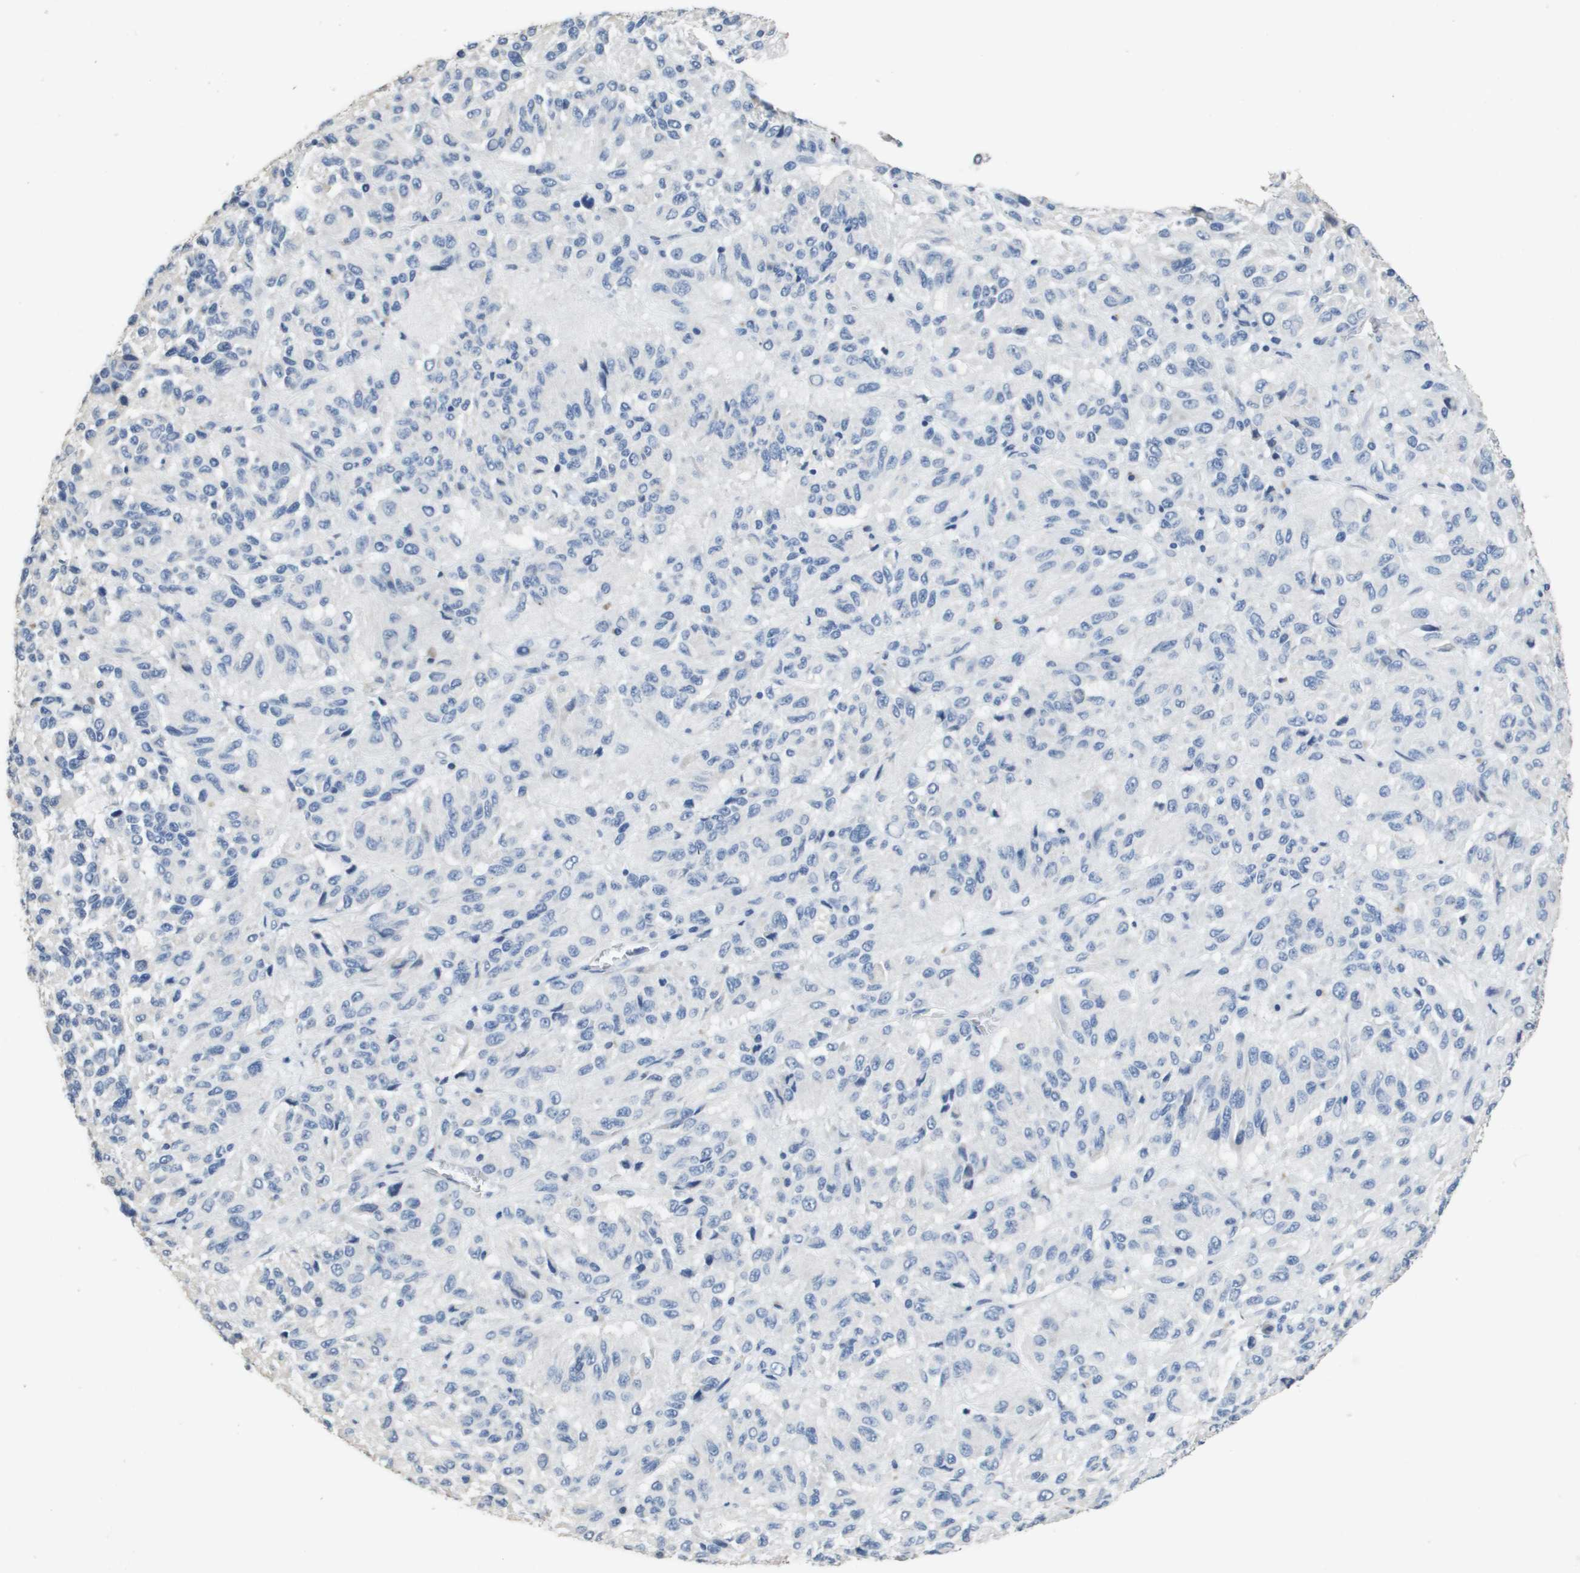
{"staining": {"intensity": "negative", "quantity": "none", "location": "none"}, "tissue": "melanoma", "cell_type": "Tumor cells", "image_type": "cancer", "snomed": [{"axis": "morphology", "description": "Malignant melanoma, Metastatic site"}, {"axis": "topography", "description": "Lung"}], "caption": "IHC image of human malignant melanoma (metastatic site) stained for a protein (brown), which displays no staining in tumor cells.", "gene": "MT3", "patient": {"sex": "male", "age": 64}}